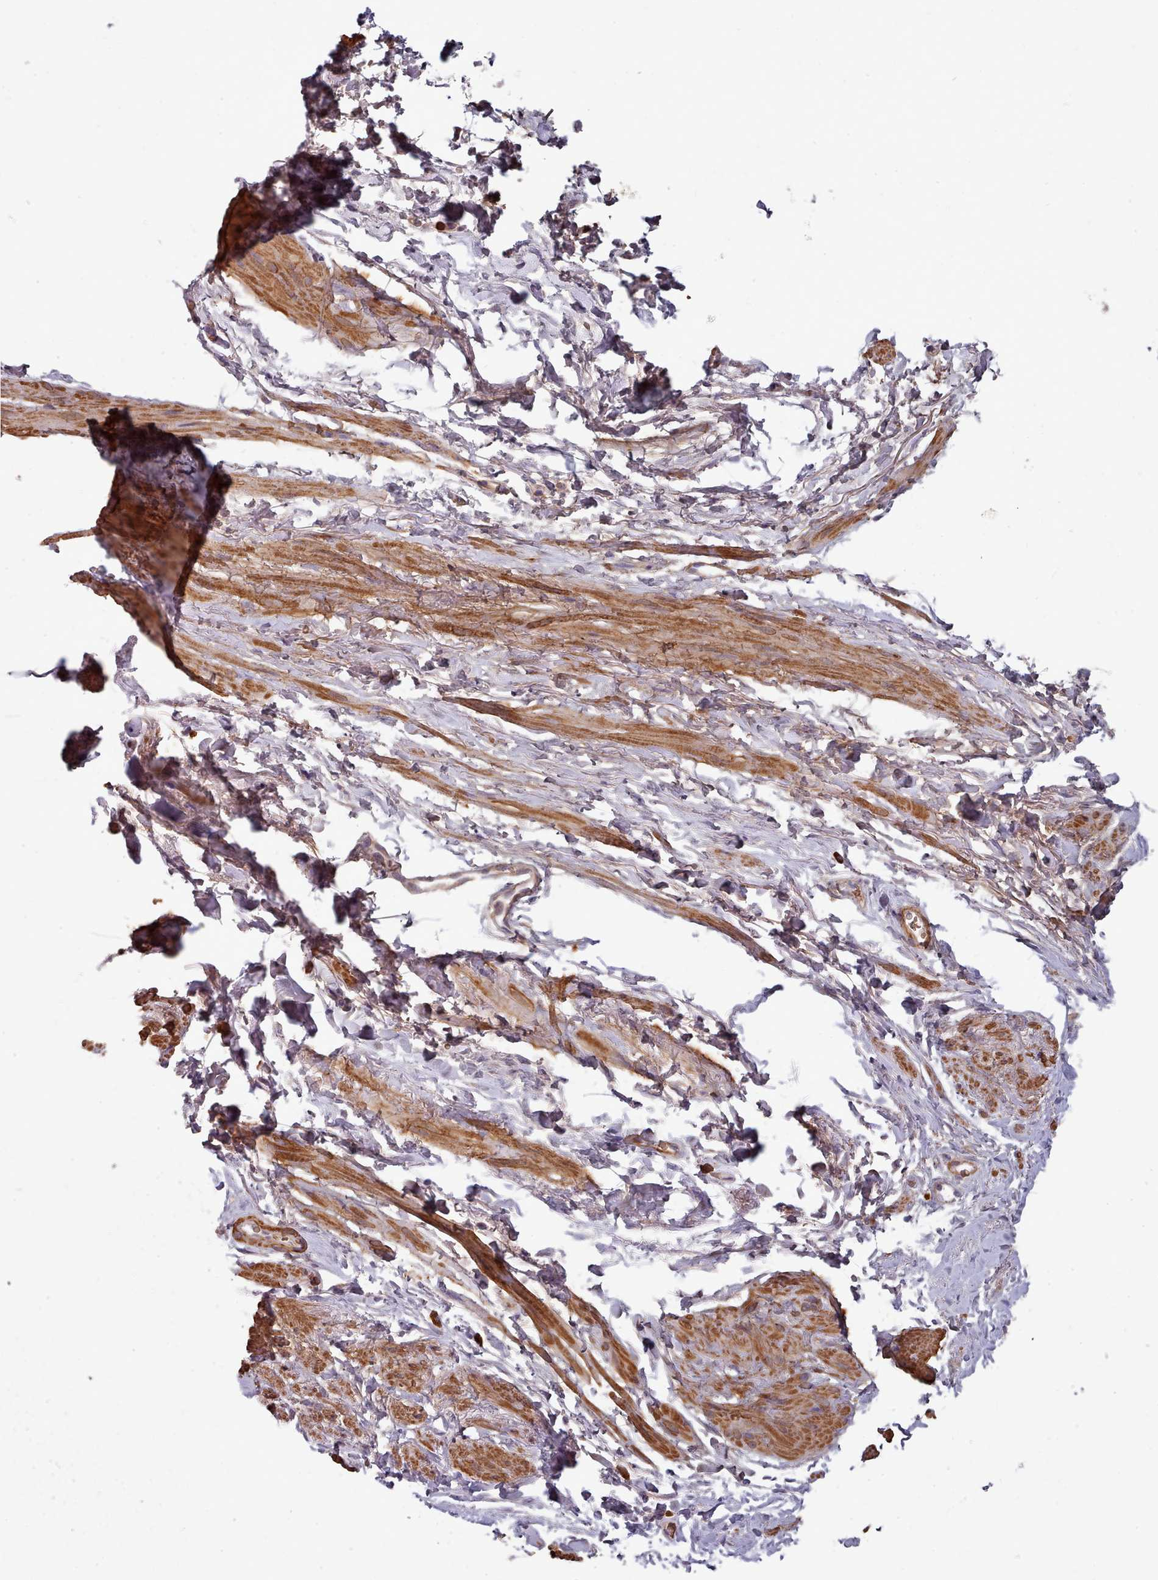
{"staining": {"intensity": "moderate", "quantity": "25%-75%", "location": "cytoplasmic/membranous"}, "tissue": "smooth muscle", "cell_type": "Smooth muscle cells", "image_type": "normal", "snomed": [{"axis": "morphology", "description": "Normal tissue, NOS"}, {"axis": "topography", "description": "Smooth muscle"}, {"axis": "topography", "description": "Peripheral nerve tissue"}], "caption": "Smooth muscle cells show medium levels of moderate cytoplasmic/membranous positivity in approximately 25%-75% of cells in normal human smooth muscle. (DAB (3,3'-diaminobenzidine) IHC, brown staining for protein, blue staining for nuclei).", "gene": "CLNS1A", "patient": {"sex": "male", "age": 69}}